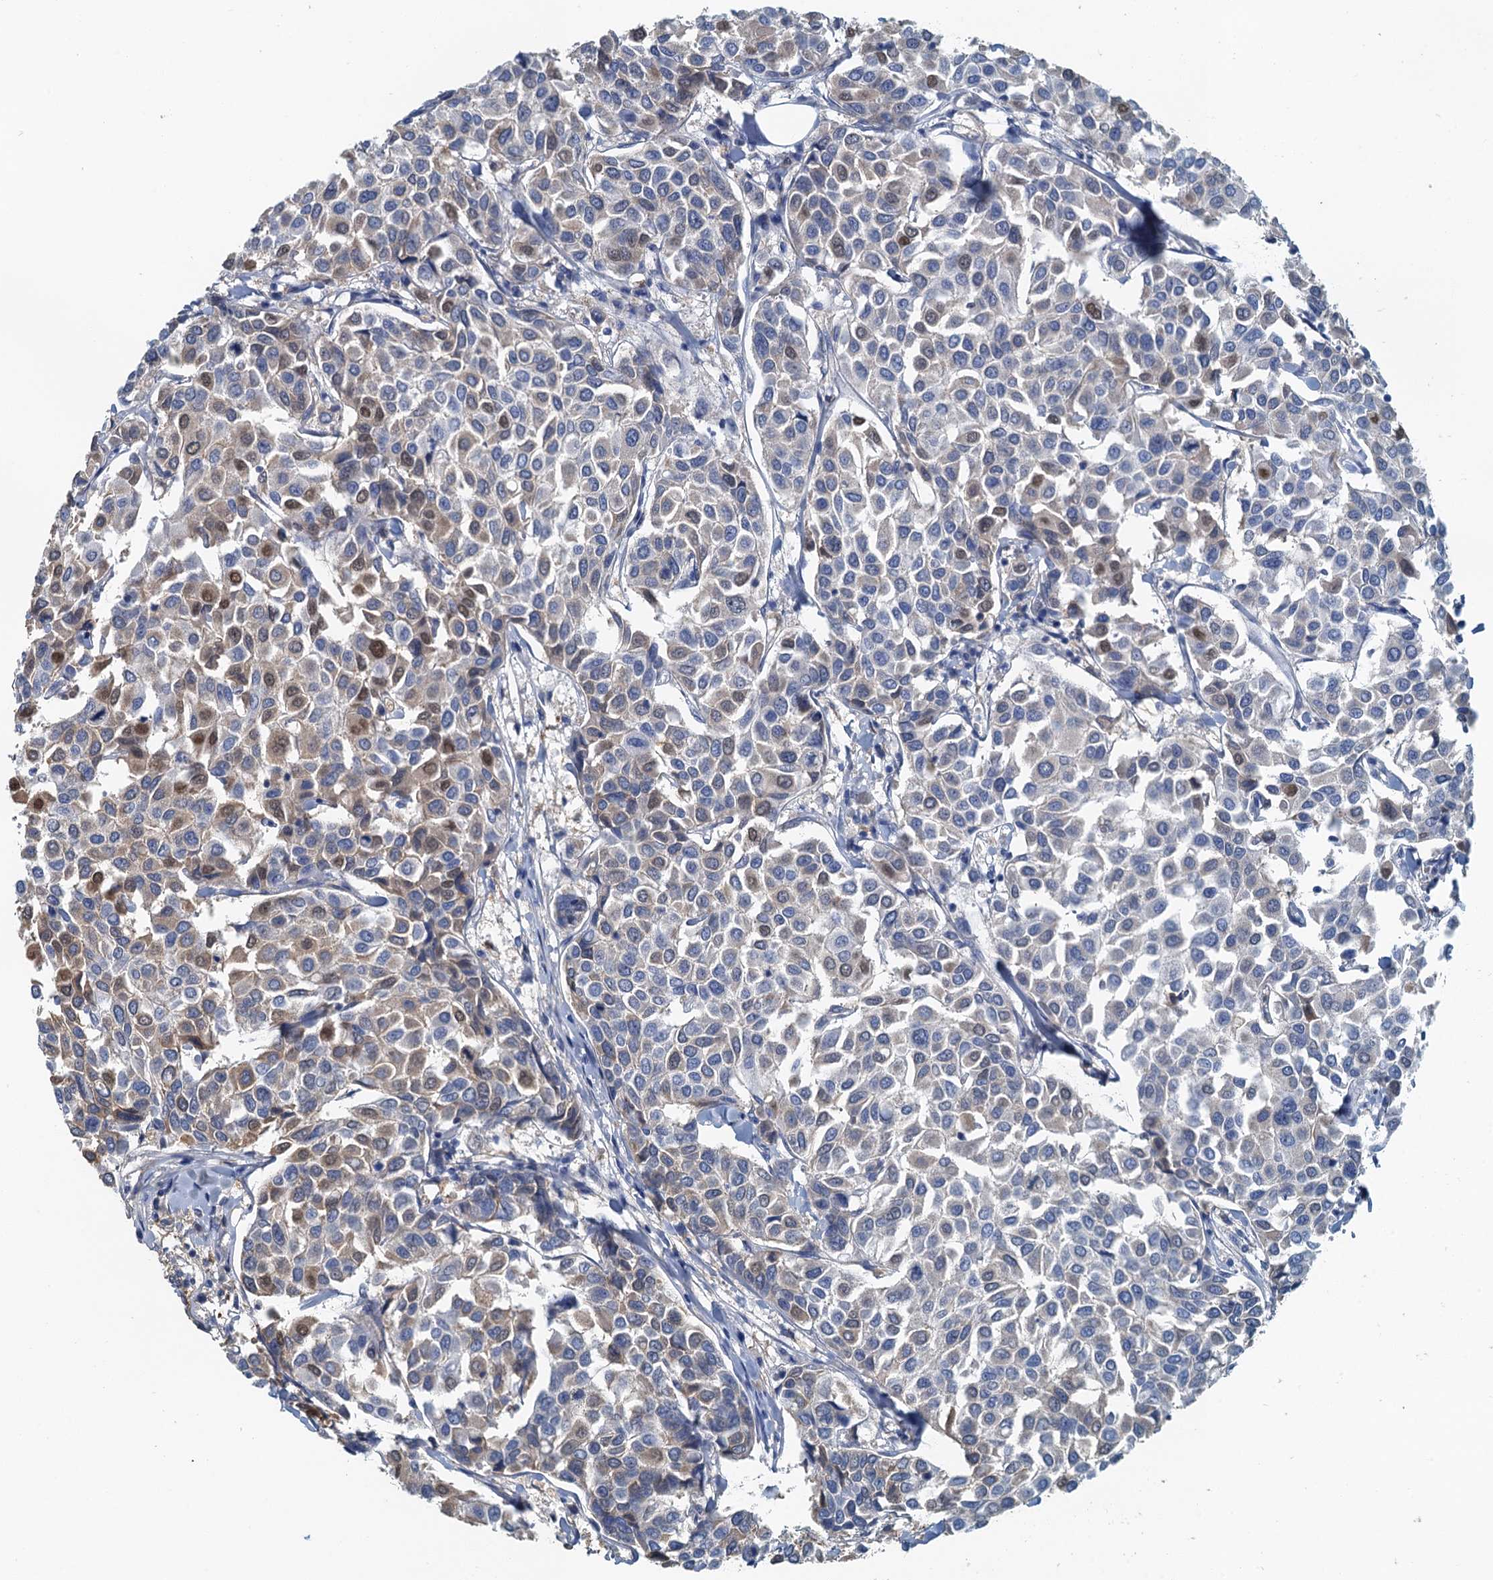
{"staining": {"intensity": "moderate", "quantity": "25%-75%", "location": "cytoplasmic/membranous,nuclear"}, "tissue": "breast cancer", "cell_type": "Tumor cells", "image_type": "cancer", "snomed": [{"axis": "morphology", "description": "Duct carcinoma"}, {"axis": "topography", "description": "Breast"}], "caption": "The immunohistochemical stain labels moderate cytoplasmic/membranous and nuclear expression in tumor cells of invasive ductal carcinoma (breast) tissue.", "gene": "LSM14B", "patient": {"sex": "female", "age": 55}}